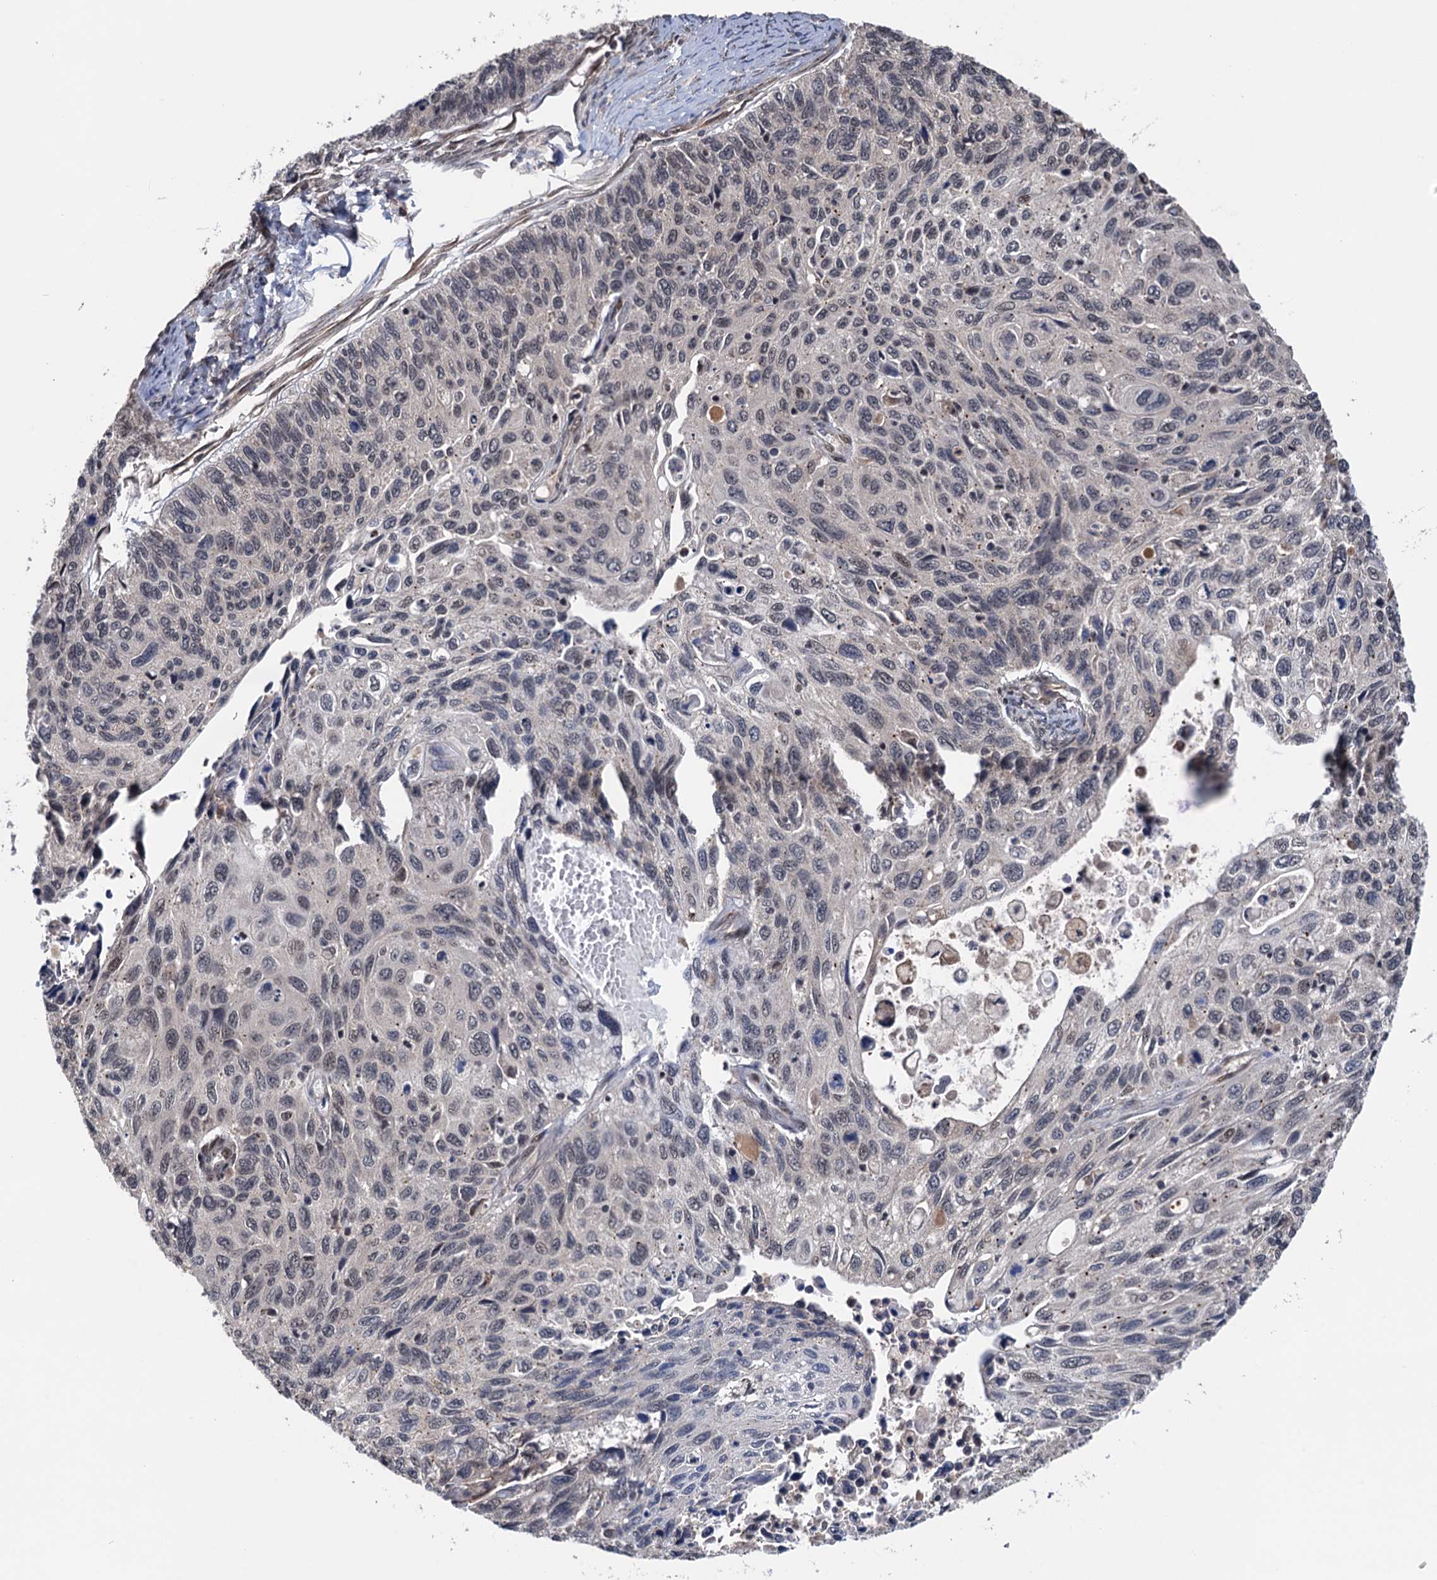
{"staining": {"intensity": "negative", "quantity": "none", "location": "none"}, "tissue": "cervical cancer", "cell_type": "Tumor cells", "image_type": "cancer", "snomed": [{"axis": "morphology", "description": "Squamous cell carcinoma, NOS"}, {"axis": "topography", "description": "Cervix"}], "caption": "DAB immunohistochemical staining of cervical cancer displays no significant positivity in tumor cells.", "gene": "RASSF4", "patient": {"sex": "female", "age": 70}}